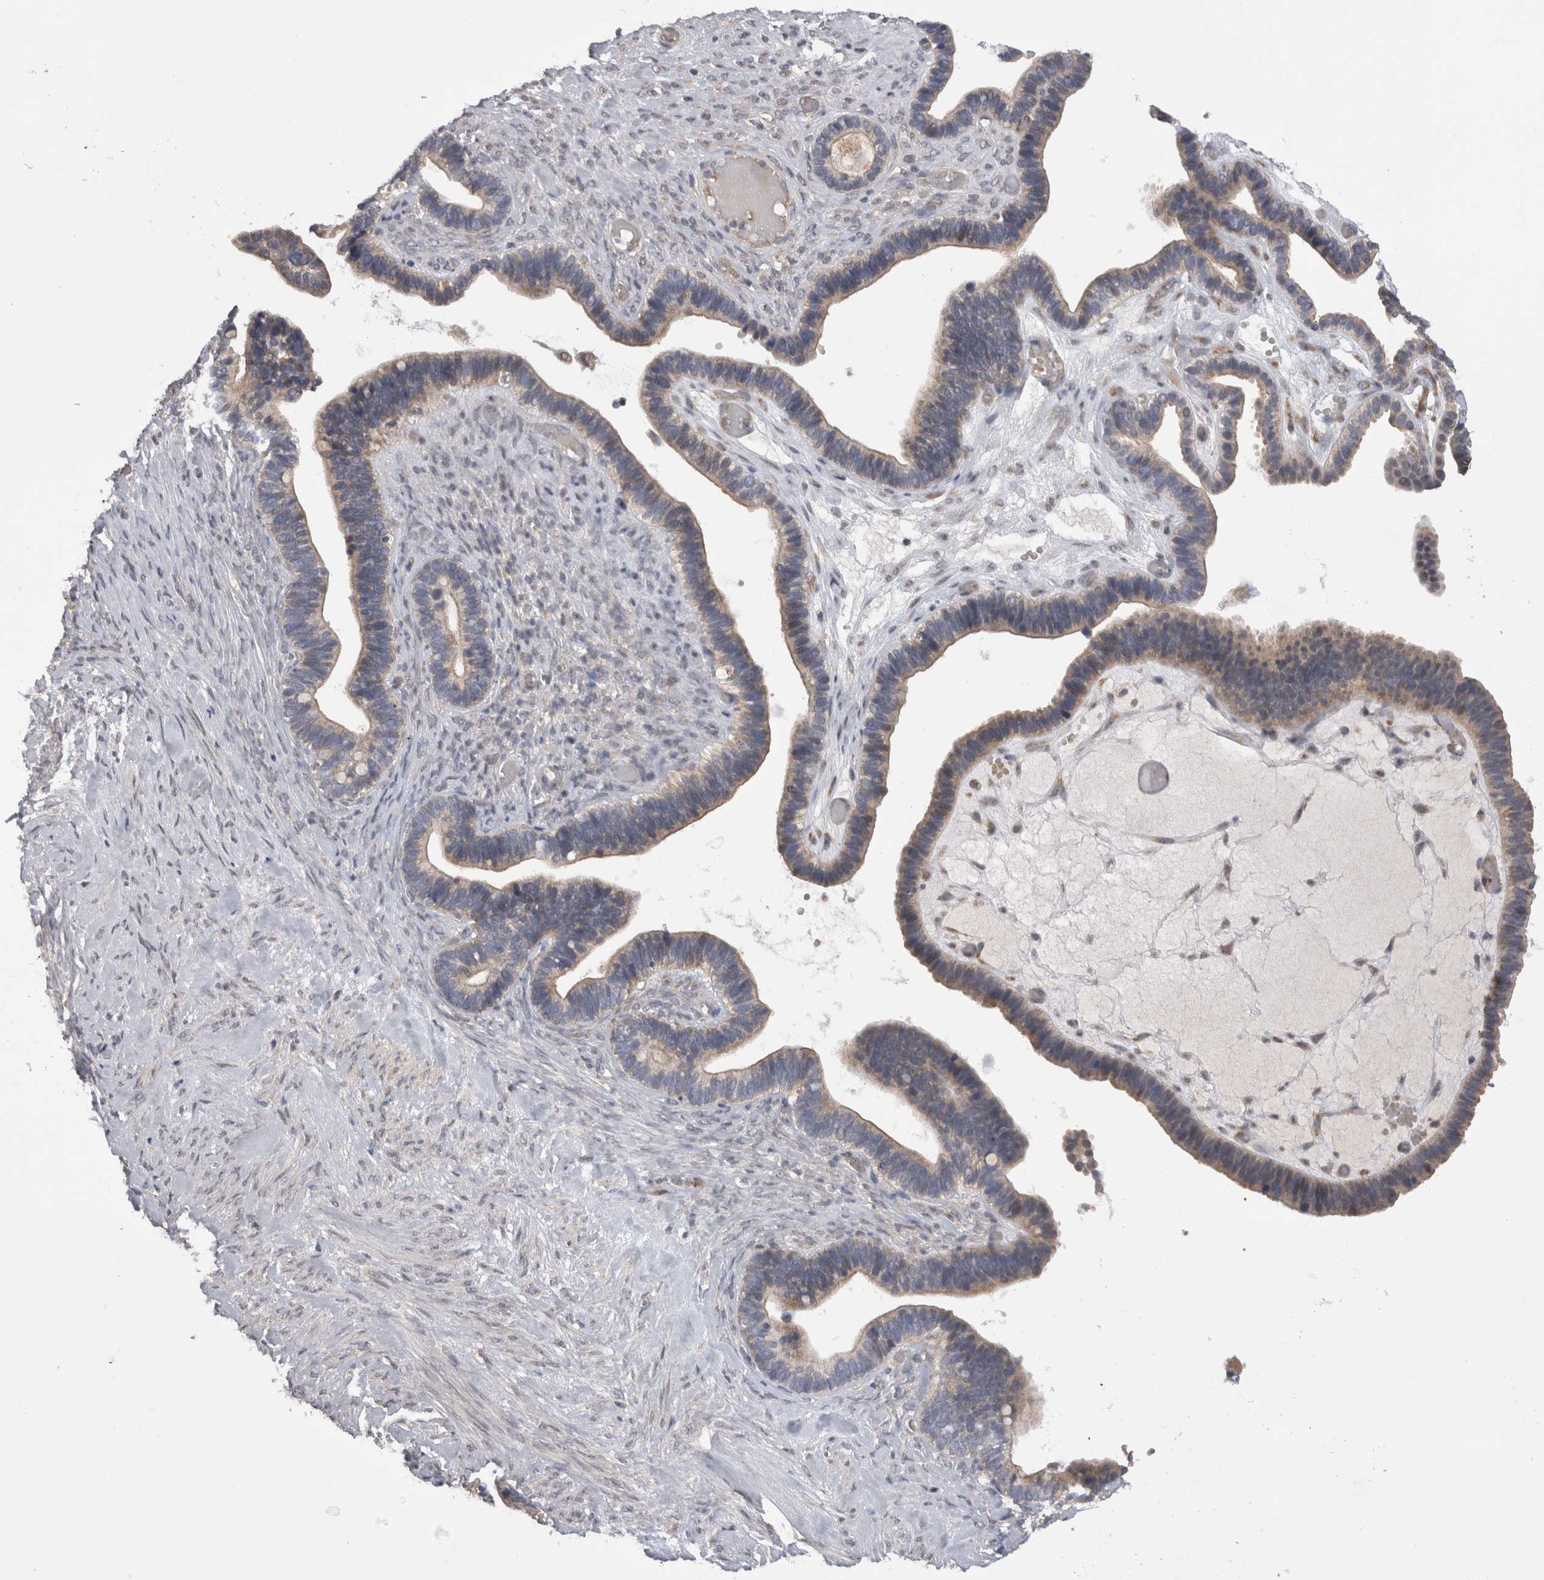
{"staining": {"intensity": "weak", "quantity": "25%-75%", "location": "cytoplasmic/membranous"}, "tissue": "ovarian cancer", "cell_type": "Tumor cells", "image_type": "cancer", "snomed": [{"axis": "morphology", "description": "Cystadenocarcinoma, serous, NOS"}, {"axis": "topography", "description": "Ovary"}], "caption": "Protein expression analysis of ovarian cancer shows weak cytoplasmic/membranous staining in about 25%-75% of tumor cells.", "gene": "ARHGAP29", "patient": {"sex": "female", "age": 56}}